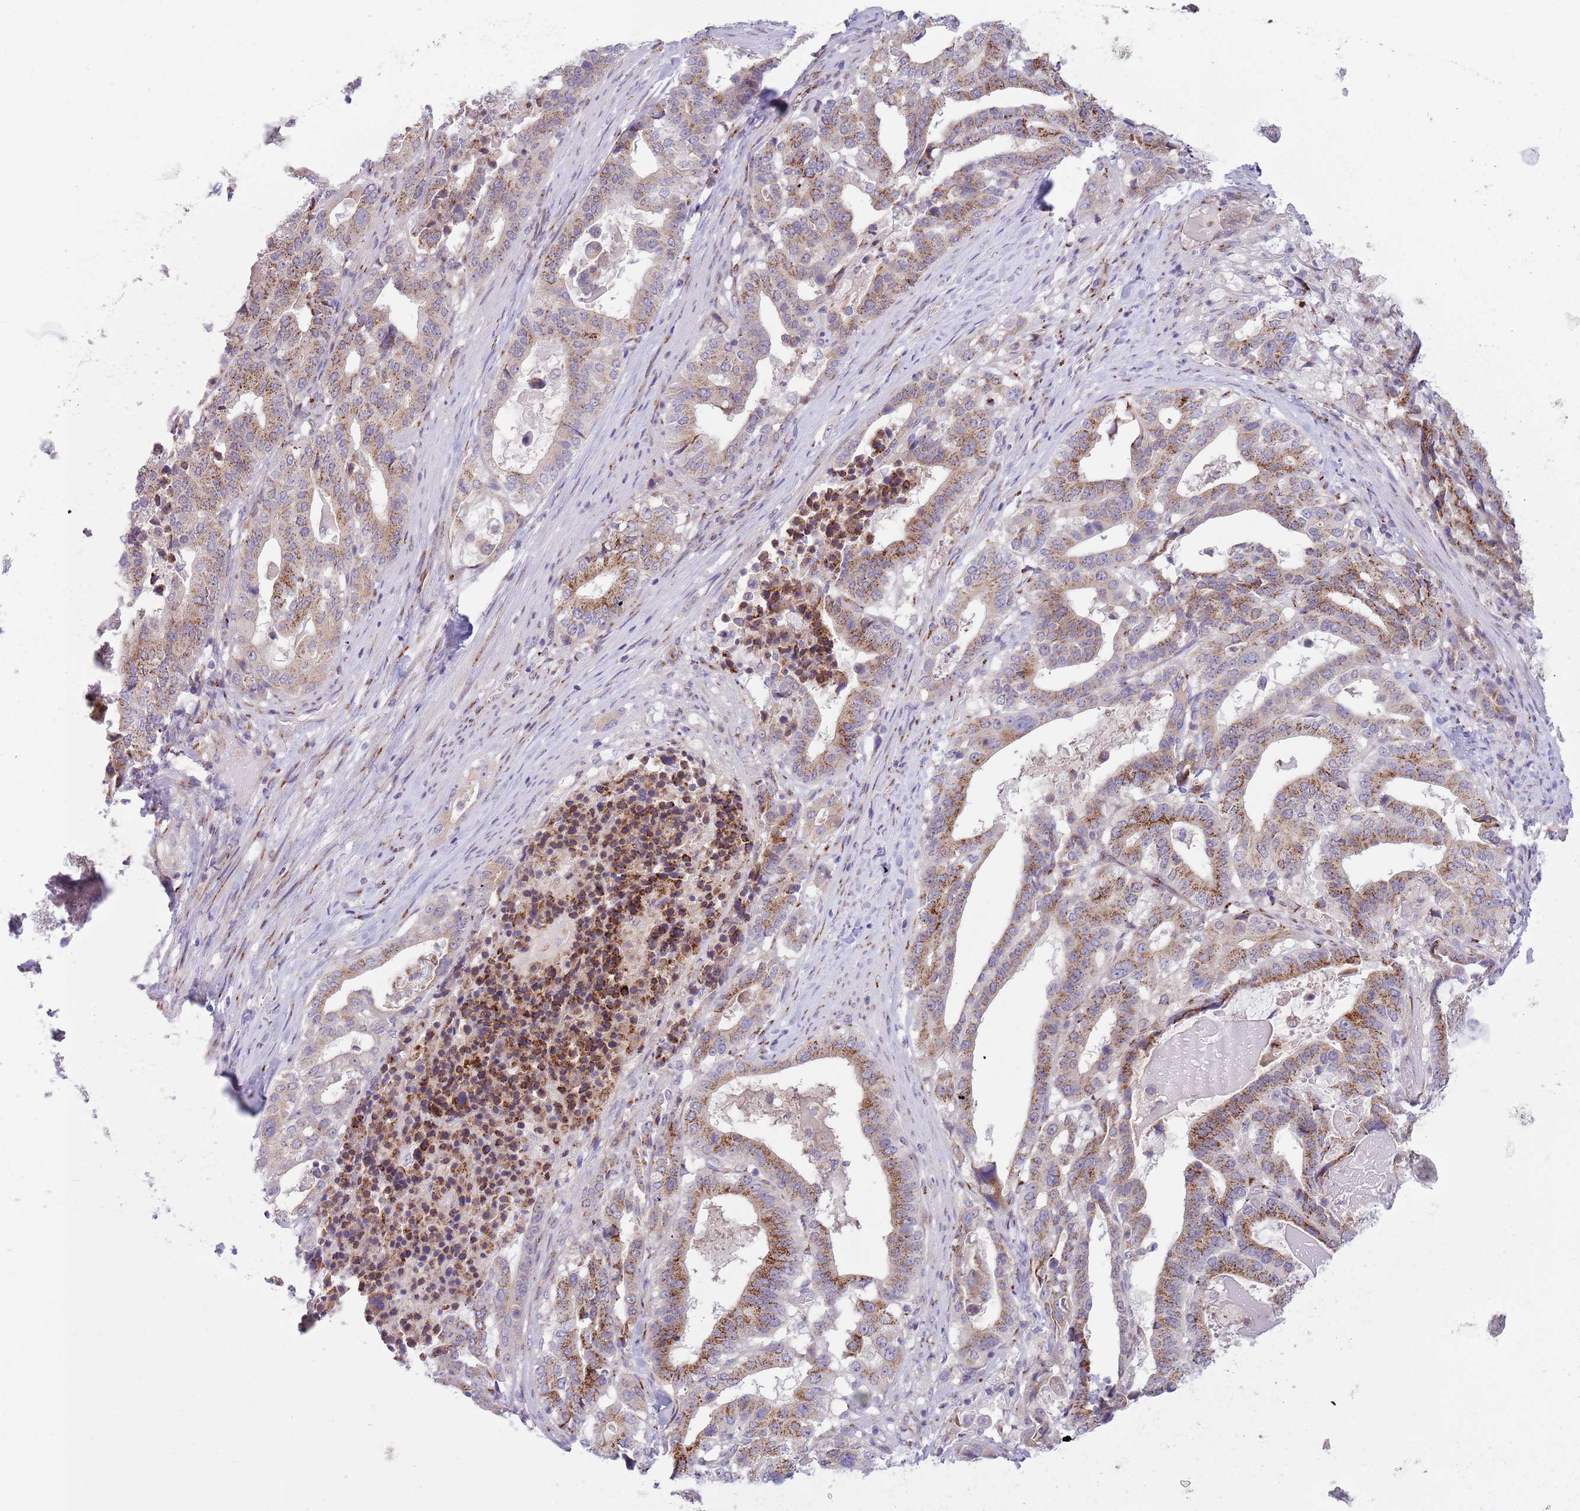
{"staining": {"intensity": "strong", "quantity": ">75%", "location": "cytoplasmic/membranous"}, "tissue": "stomach cancer", "cell_type": "Tumor cells", "image_type": "cancer", "snomed": [{"axis": "morphology", "description": "Adenocarcinoma, NOS"}, {"axis": "topography", "description": "Stomach"}], "caption": "Immunohistochemistry of adenocarcinoma (stomach) displays high levels of strong cytoplasmic/membranous positivity in approximately >75% of tumor cells.", "gene": "C20orf96", "patient": {"sex": "male", "age": 48}}